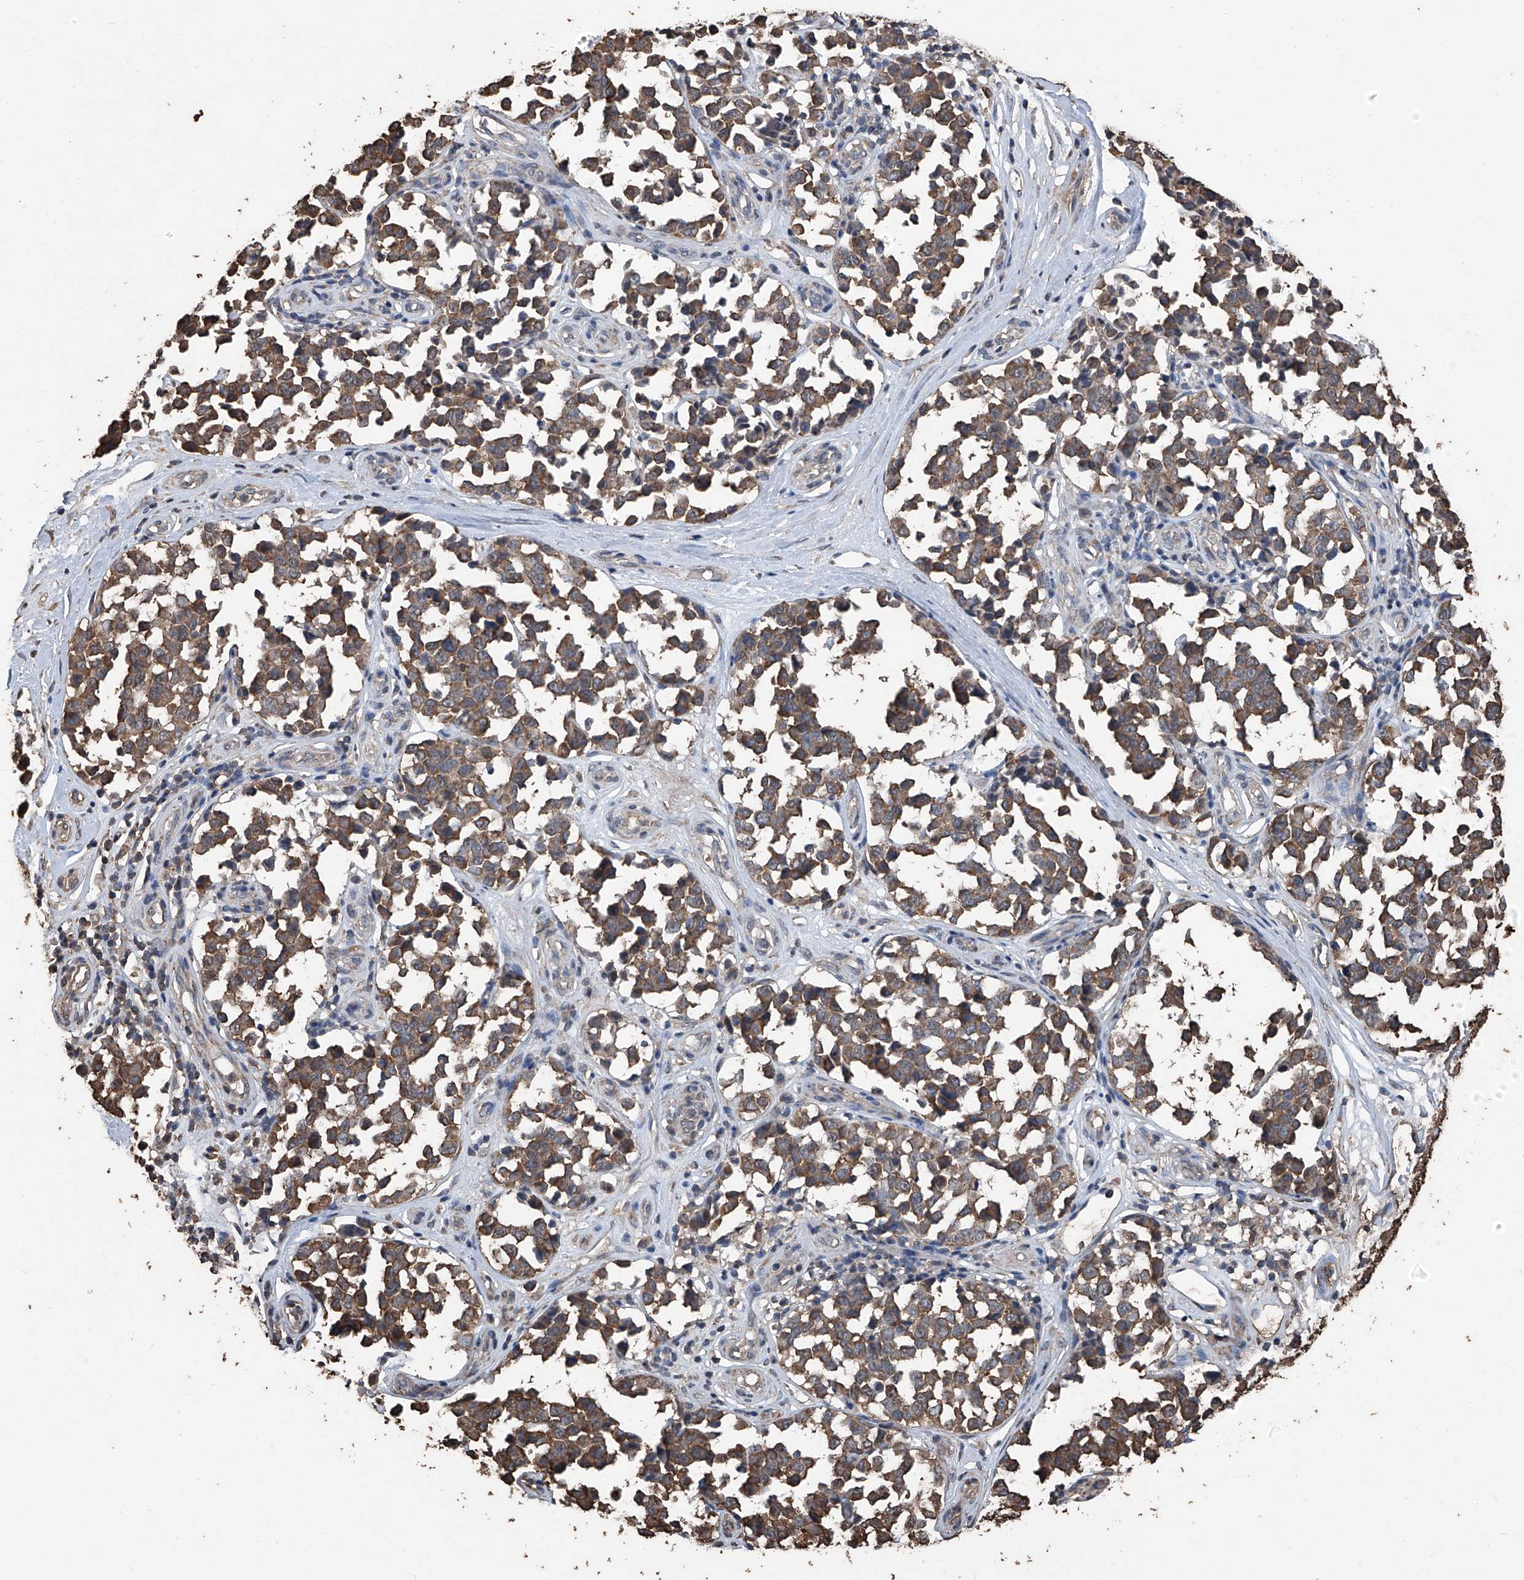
{"staining": {"intensity": "moderate", "quantity": ">75%", "location": "cytoplasmic/membranous"}, "tissue": "melanoma", "cell_type": "Tumor cells", "image_type": "cancer", "snomed": [{"axis": "morphology", "description": "Malignant melanoma, NOS"}, {"axis": "topography", "description": "Skin"}], "caption": "Immunohistochemical staining of human malignant melanoma displays moderate cytoplasmic/membranous protein staining in about >75% of tumor cells.", "gene": "STARD7", "patient": {"sex": "female", "age": 64}}